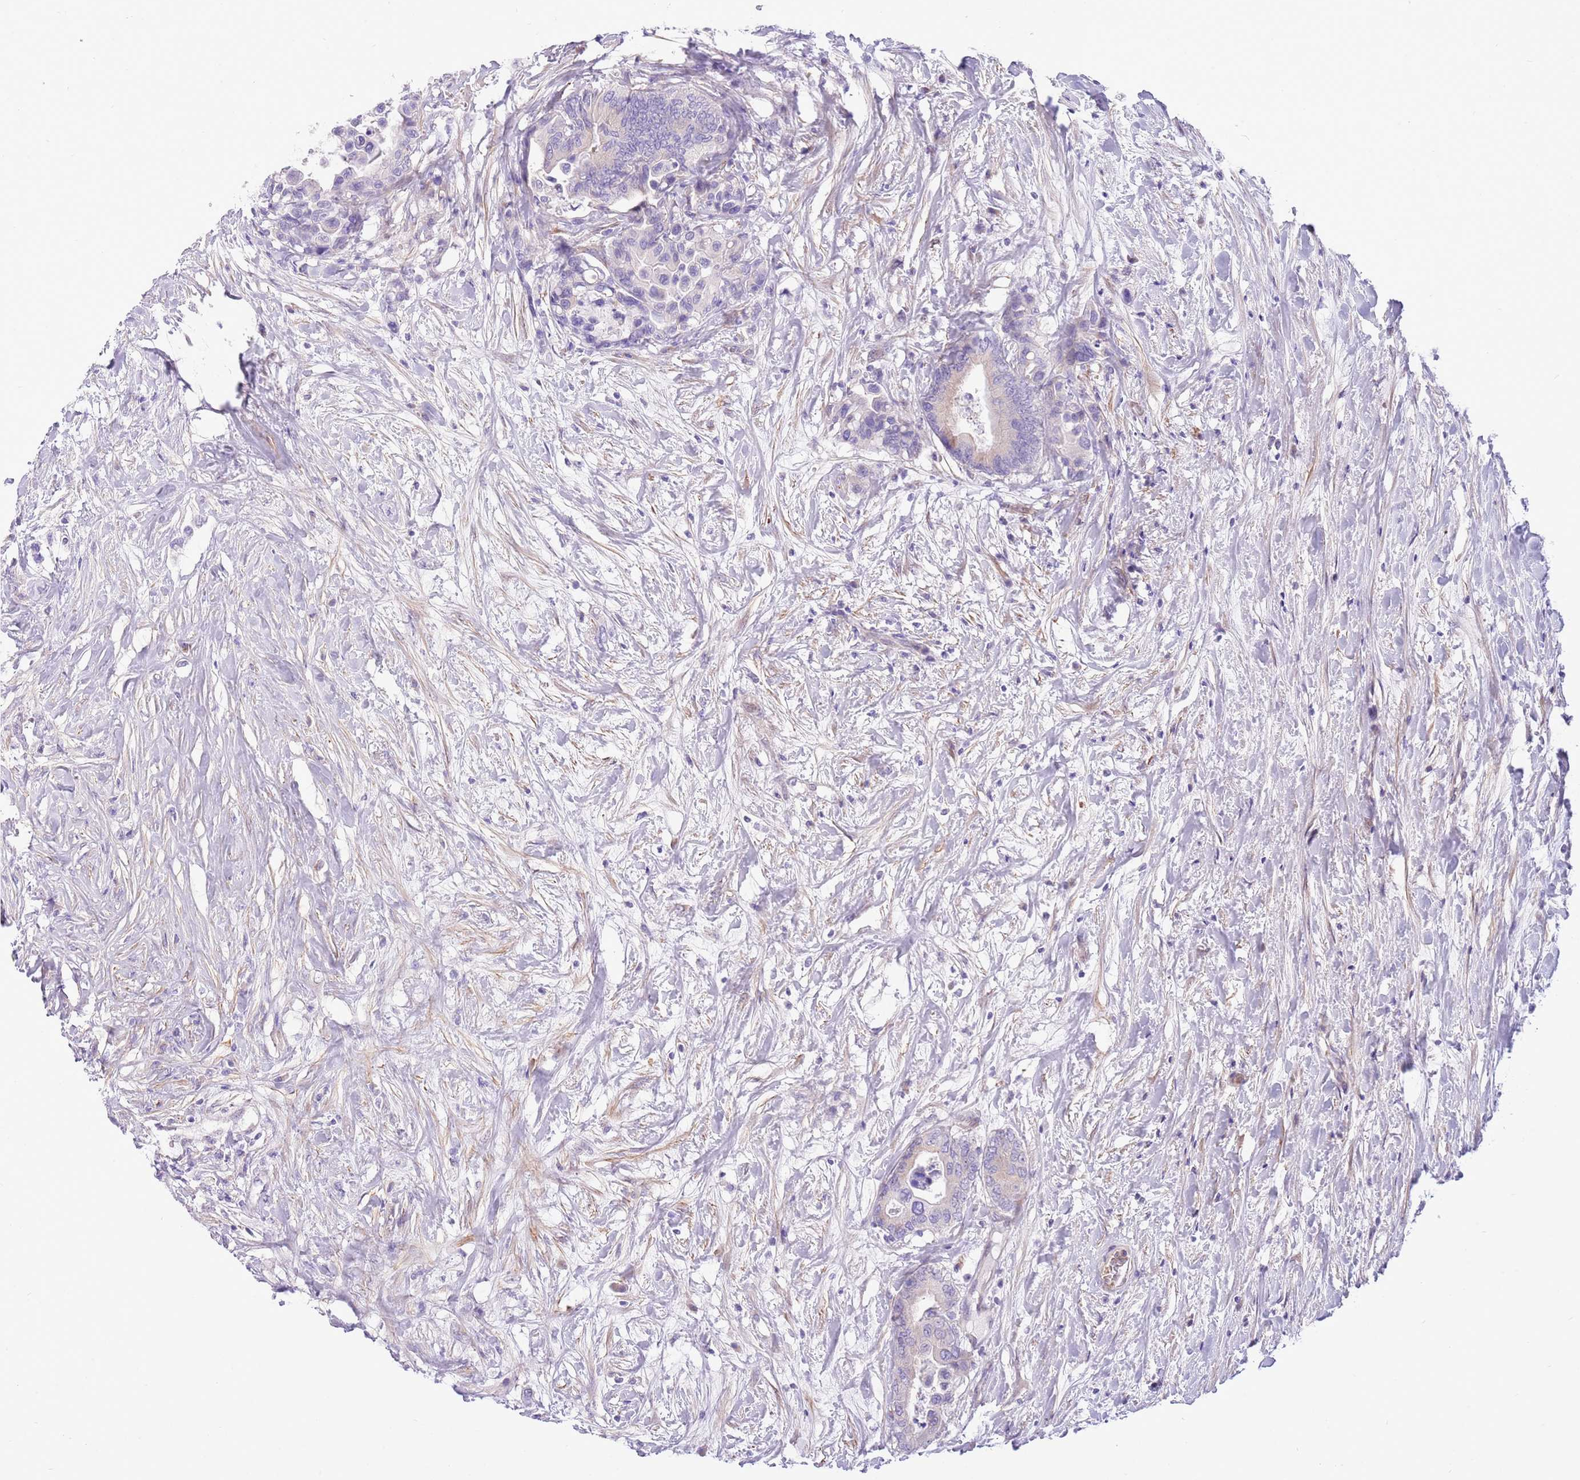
{"staining": {"intensity": "negative", "quantity": "none", "location": "none"}, "tissue": "colorectal cancer", "cell_type": "Tumor cells", "image_type": "cancer", "snomed": [{"axis": "morphology", "description": "Normal tissue, NOS"}, {"axis": "morphology", "description": "Adenocarcinoma, NOS"}, {"axis": "topography", "description": "Colon"}], "caption": "The photomicrograph shows no staining of tumor cells in colorectal cancer (adenocarcinoma). (Immunohistochemistry (ihc), brightfield microscopy, high magnification).", "gene": "ZC4H2", "patient": {"sex": "male", "age": 82}}